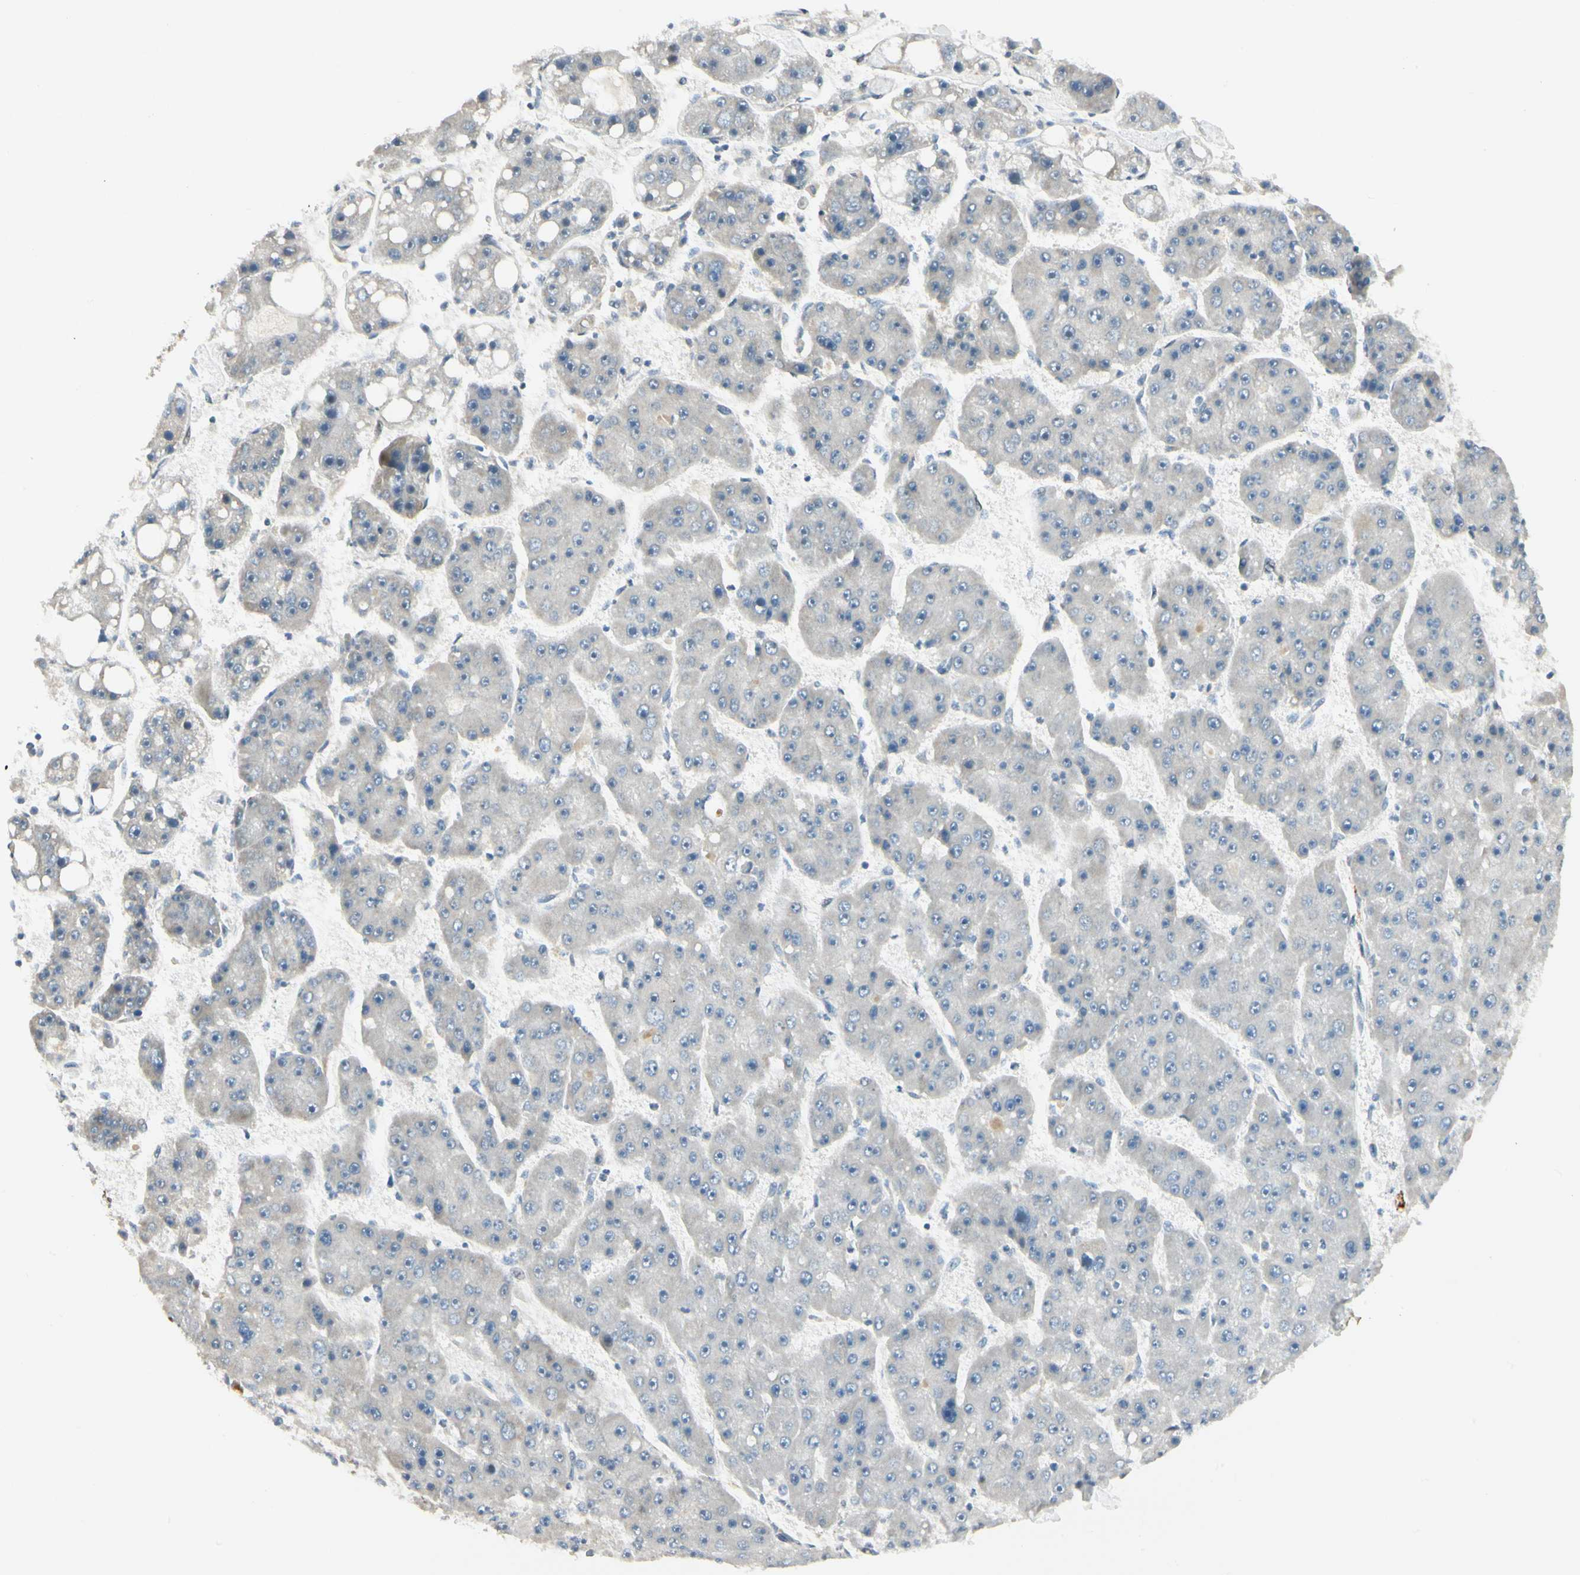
{"staining": {"intensity": "negative", "quantity": "none", "location": "none"}, "tissue": "liver cancer", "cell_type": "Tumor cells", "image_type": "cancer", "snomed": [{"axis": "morphology", "description": "Carcinoma, Hepatocellular, NOS"}, {"axis": "topography", "description": "Liver"}], "caption": "A photomicrograph of hepatocellular carcinoma (liver) stained for a protein demonstrates no brown staining in tumor cells.", "gene": "P4HA3", "patient": {"sex": "female", "age": 61}}